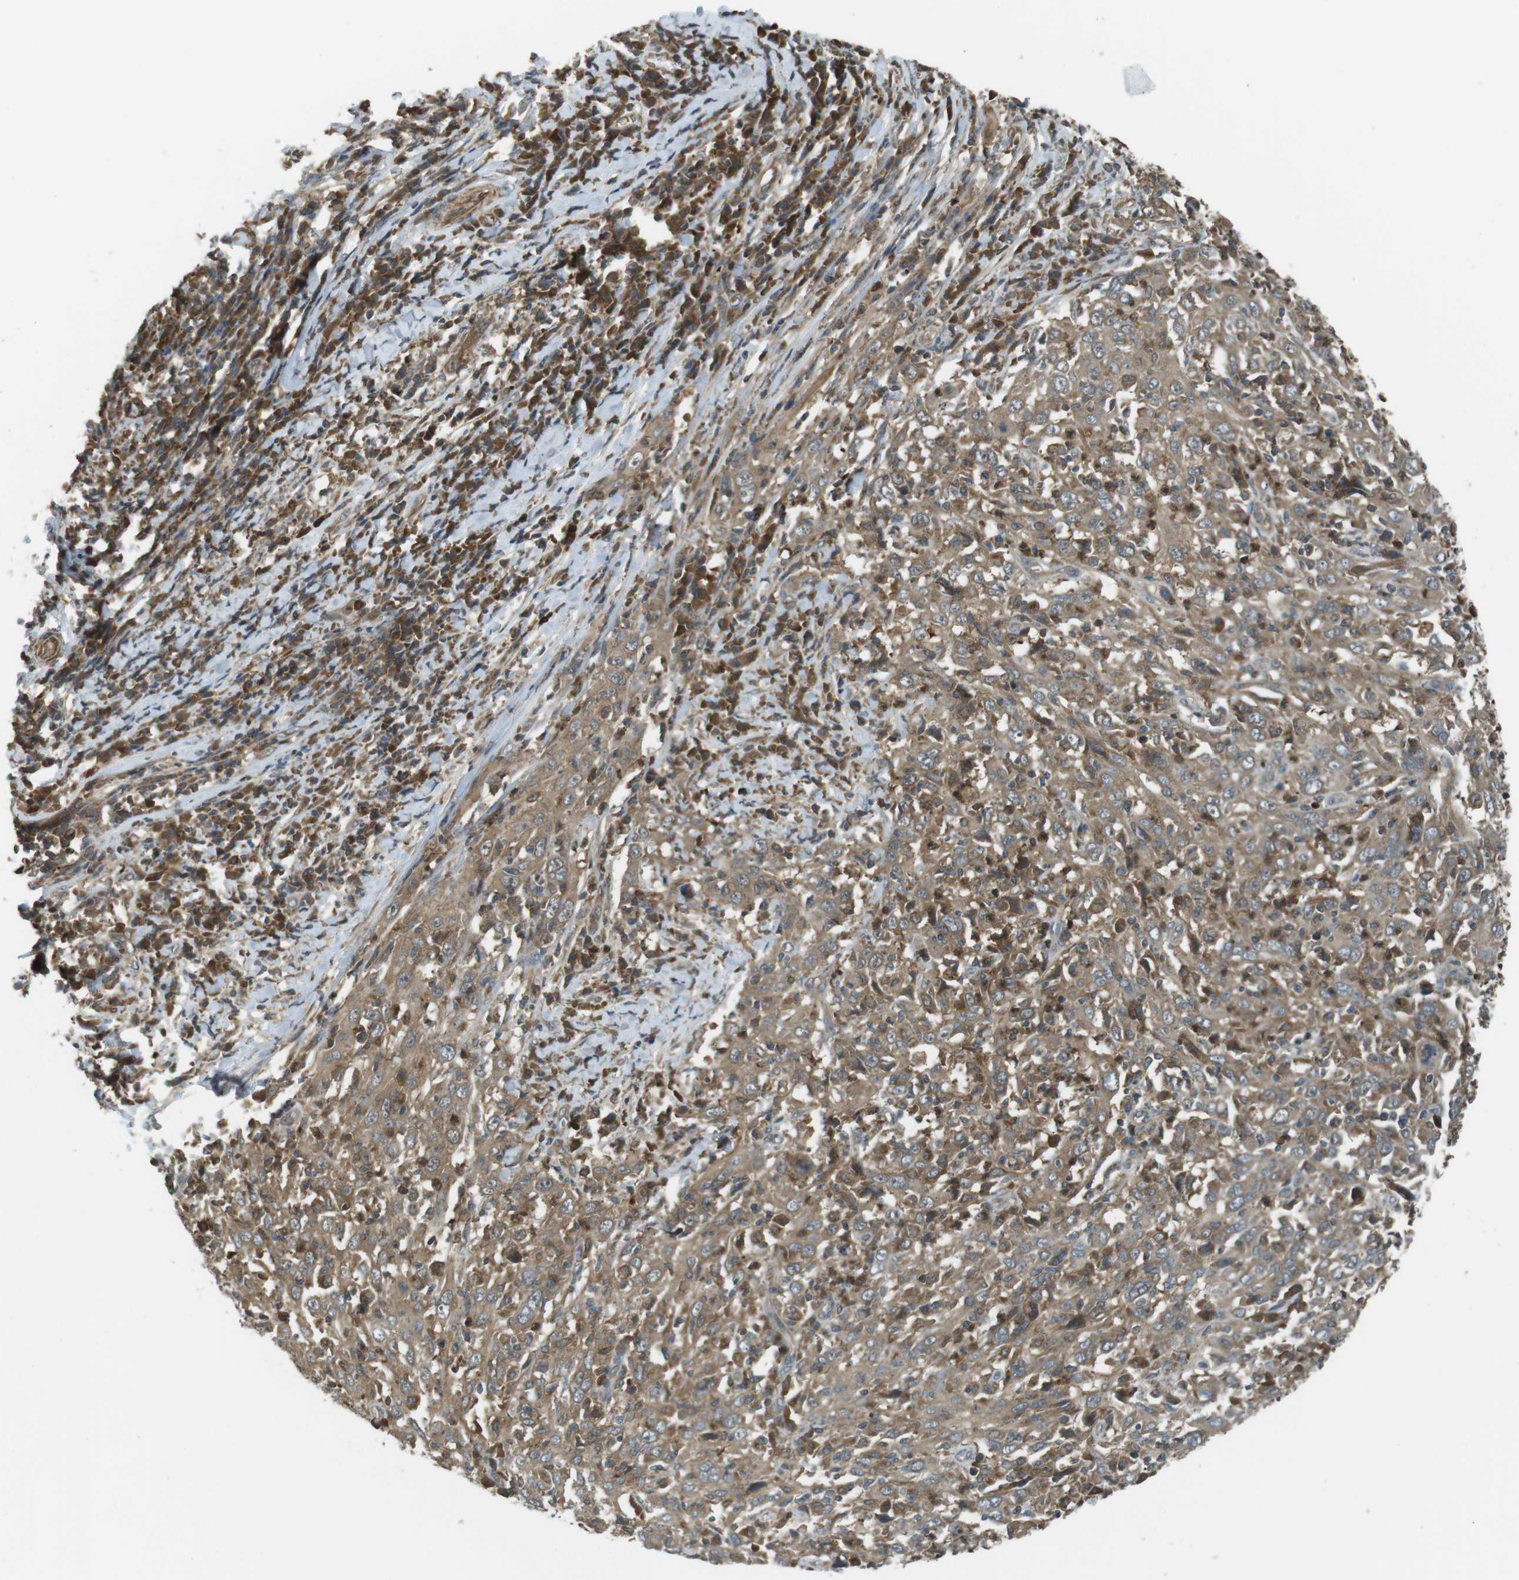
{"staining": {"intensity": "moderate", "quantity": ">75%", "location": "cytoplasmic/membranous"}, "tissue": "cervical cancer", "cell_type": "Tumor cells", "image_type": "cancer", "snomed": [{"axis": "morphology", "description": "Squamous cell carcinoma, NOS"}, {"axis": "topography", "description": "Cervix"}], "caption": "Brown immunohistochemical staining in human cervical cancer (squamous cell carcinoma) reveals moderate cytoplasmic/membranous expression in about >75% of tumor cells.", "gene": "LRRC3B", "patient": {"sex": "female", "age": 46}}